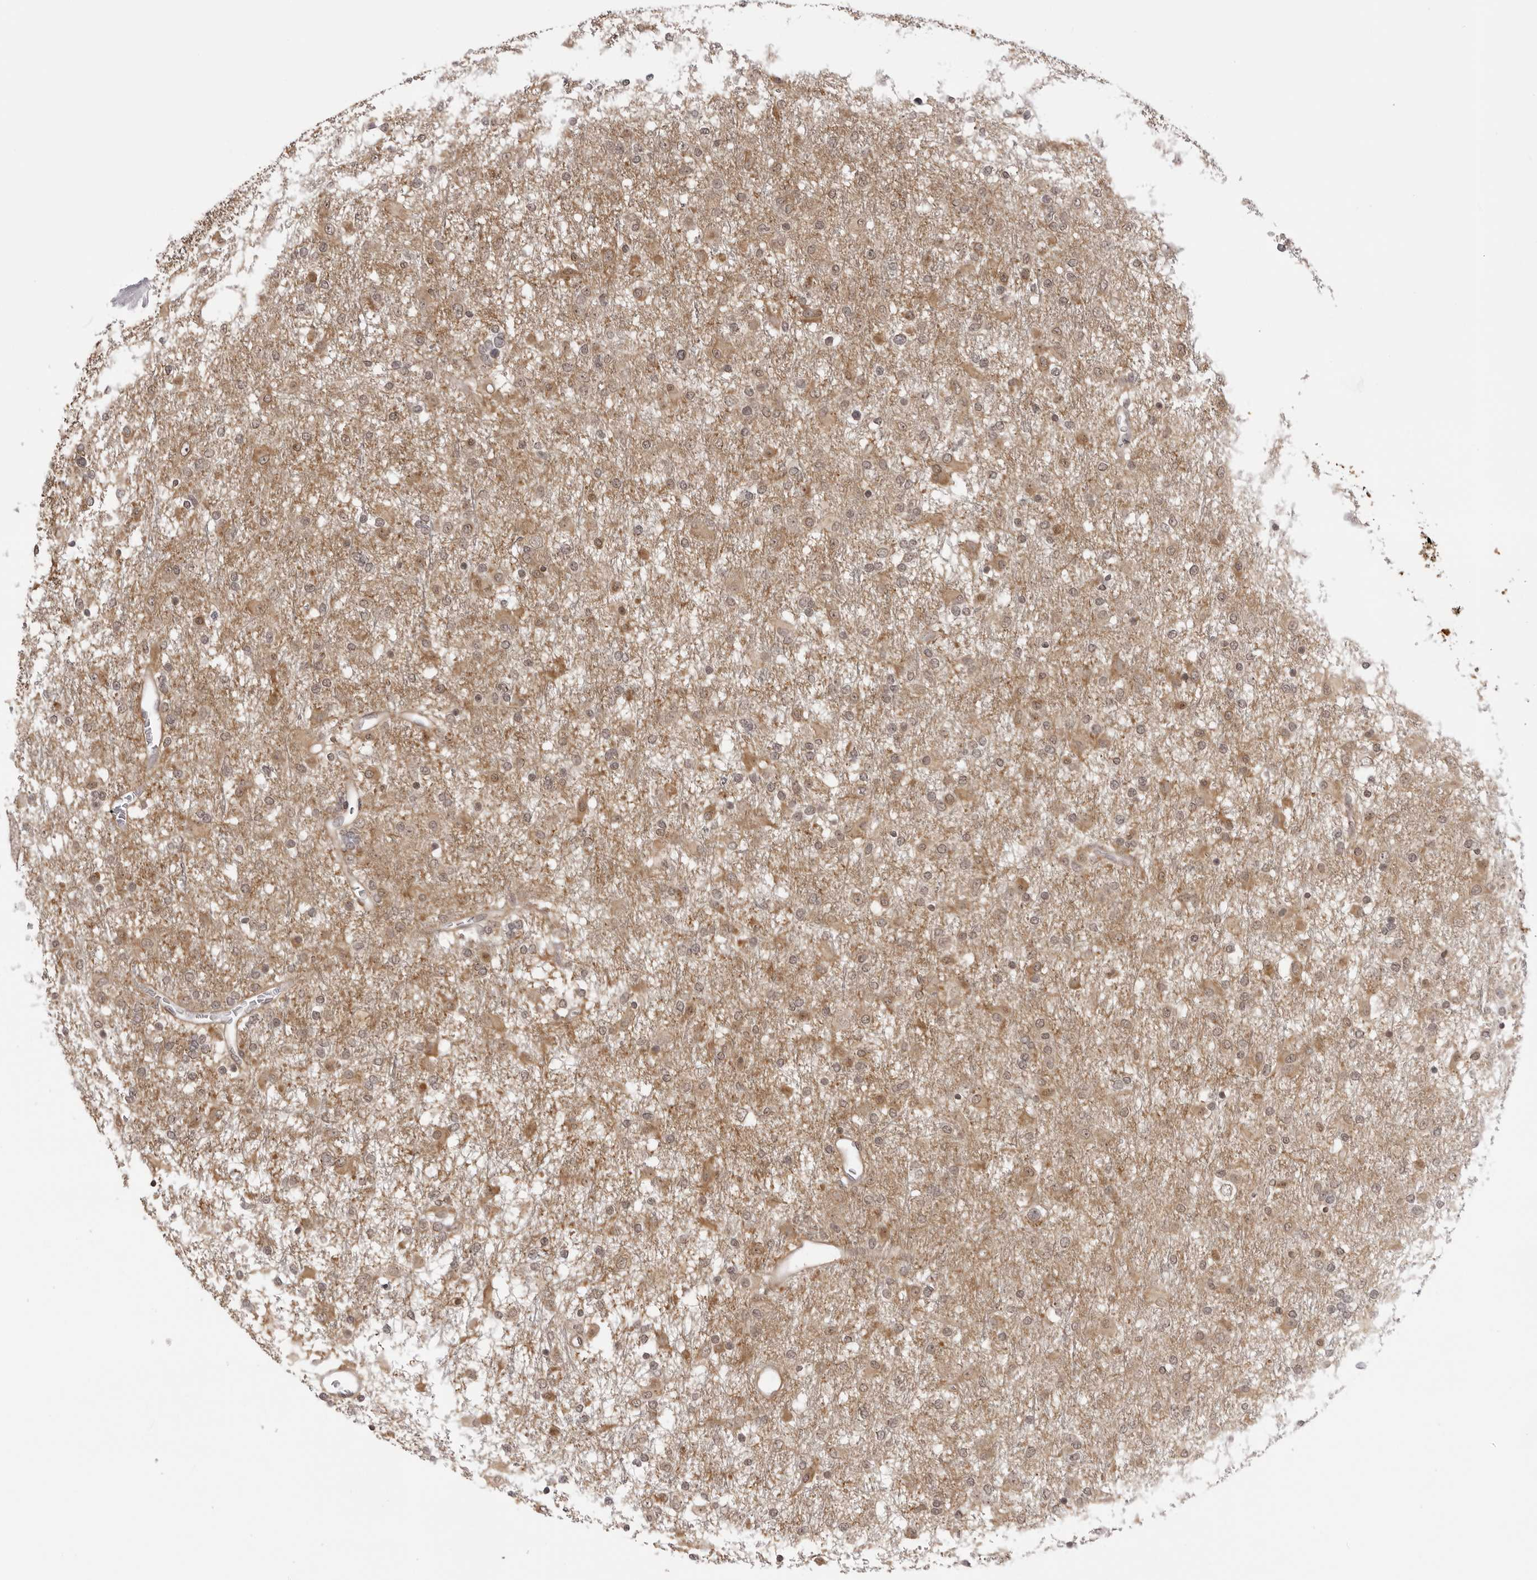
{"staining": {"intensity": "weak", "quantity": ">75%", "location": "cytoplasmic/membranous,nuclear"}, "tissue": "glioma", "cell_type": "Tumor cells", "image_type": "cancer", "snomed": [{"axis": "morphology", "description": "Glioma, malignant, Low grade"}, {"axis": "topography", "description": "Brain"}], "caption": "Tumor cells reveal low levels of weak cytoplasmic/membranous and nuclear positivity in approximately >75% of cells in glioma.", "gene": "ZC3H11A", "patient": {"sex": "male", "age": 65}}